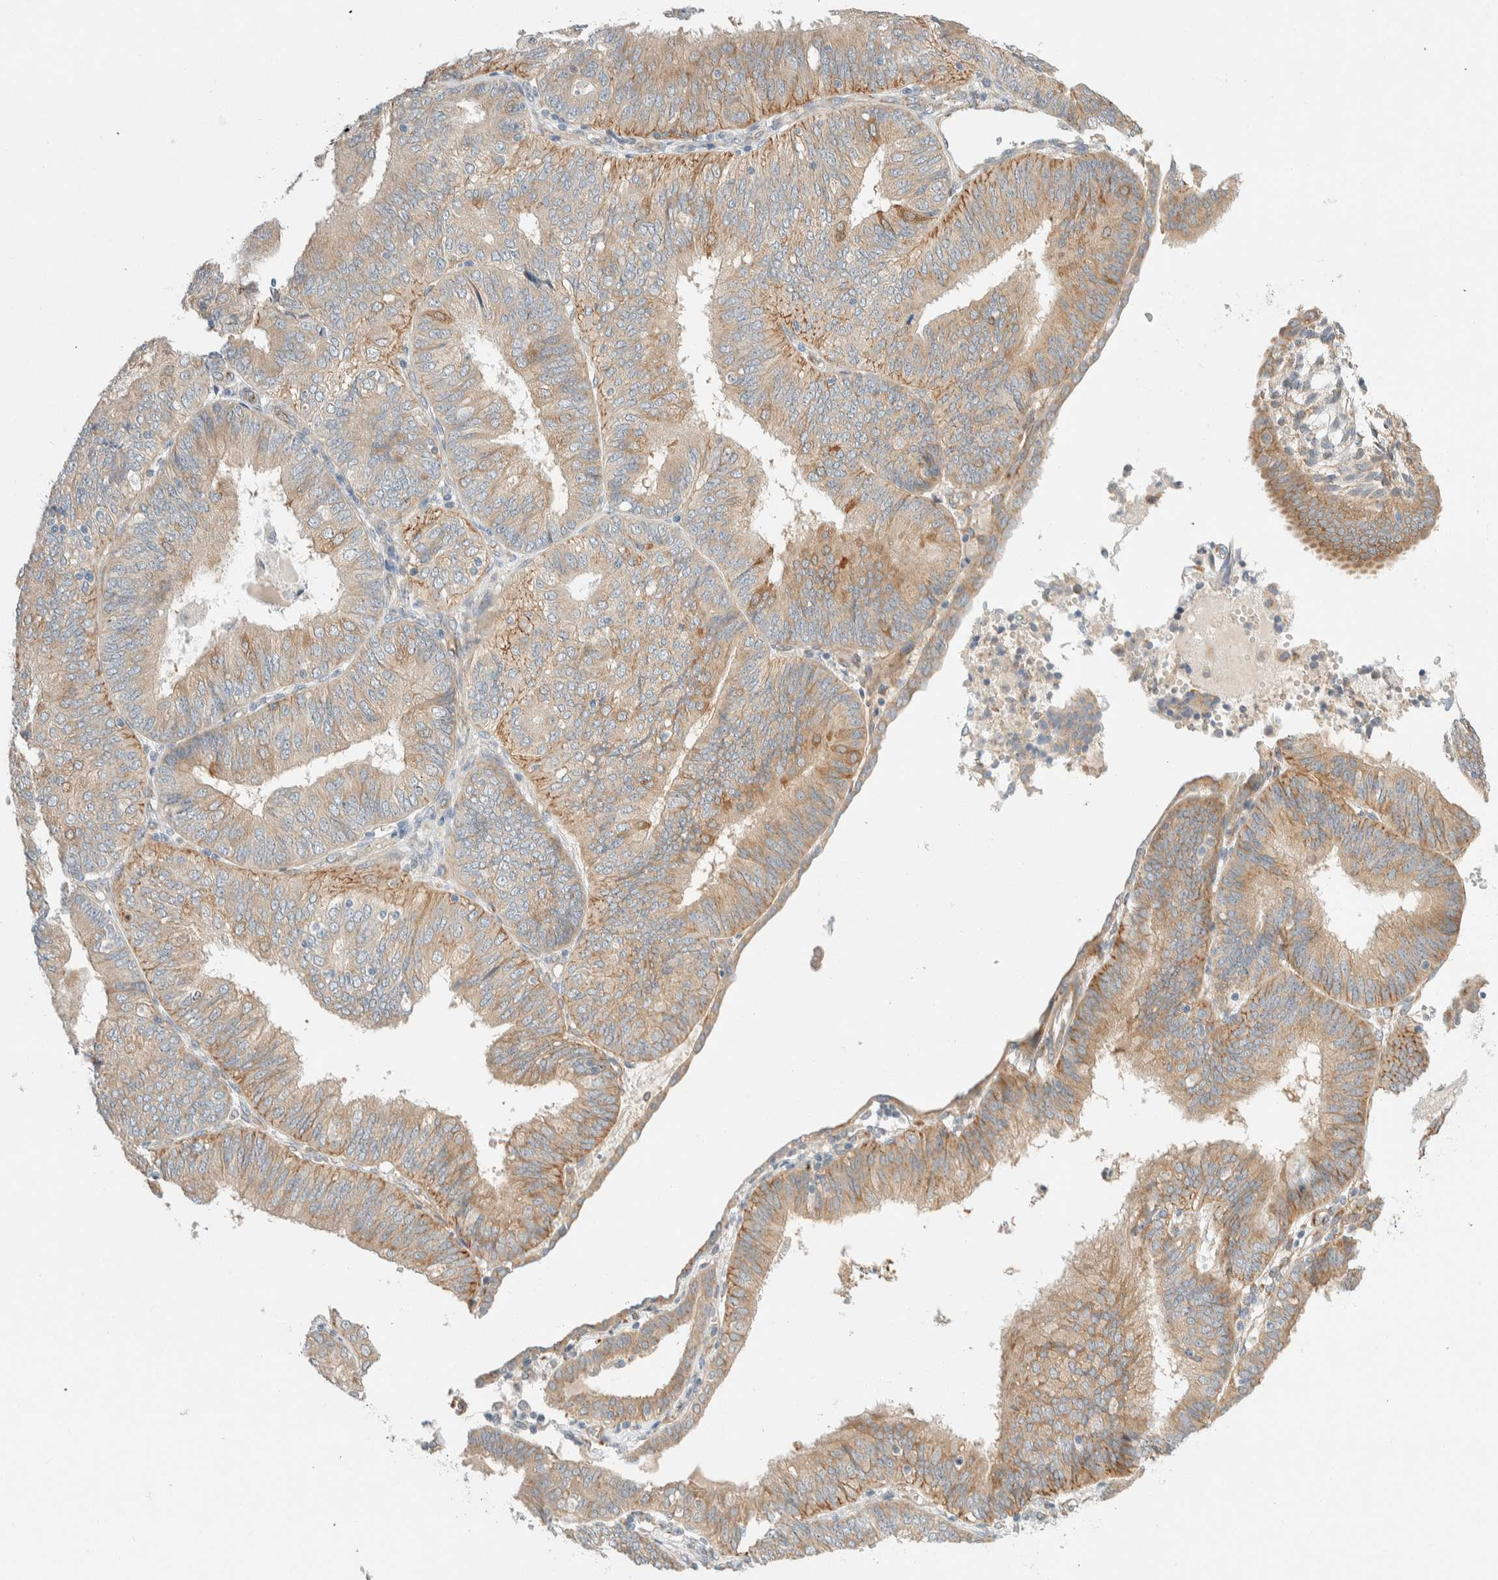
{"staining": {"intensity": "weak", "quantity": ">75%", "location": "cytoplasmic/membranous"}, "tissue": "endometrial cancer", "cell_type": "Tumor cells", "image_type": "cancer", "snomed": [{"axis": "morphology", "description": "Adenocarcinoma, NOS"}, {"axis": "topography", "description": "Endometrium"}], "caption": "A brown stain labels weak cytoplasmic/membranous expression of a protein in human endometrial cancer (adenocarcinoma) tumor cells.", "gene": "TMEM184B", "patient": {"sex": "female", "age": 58}}